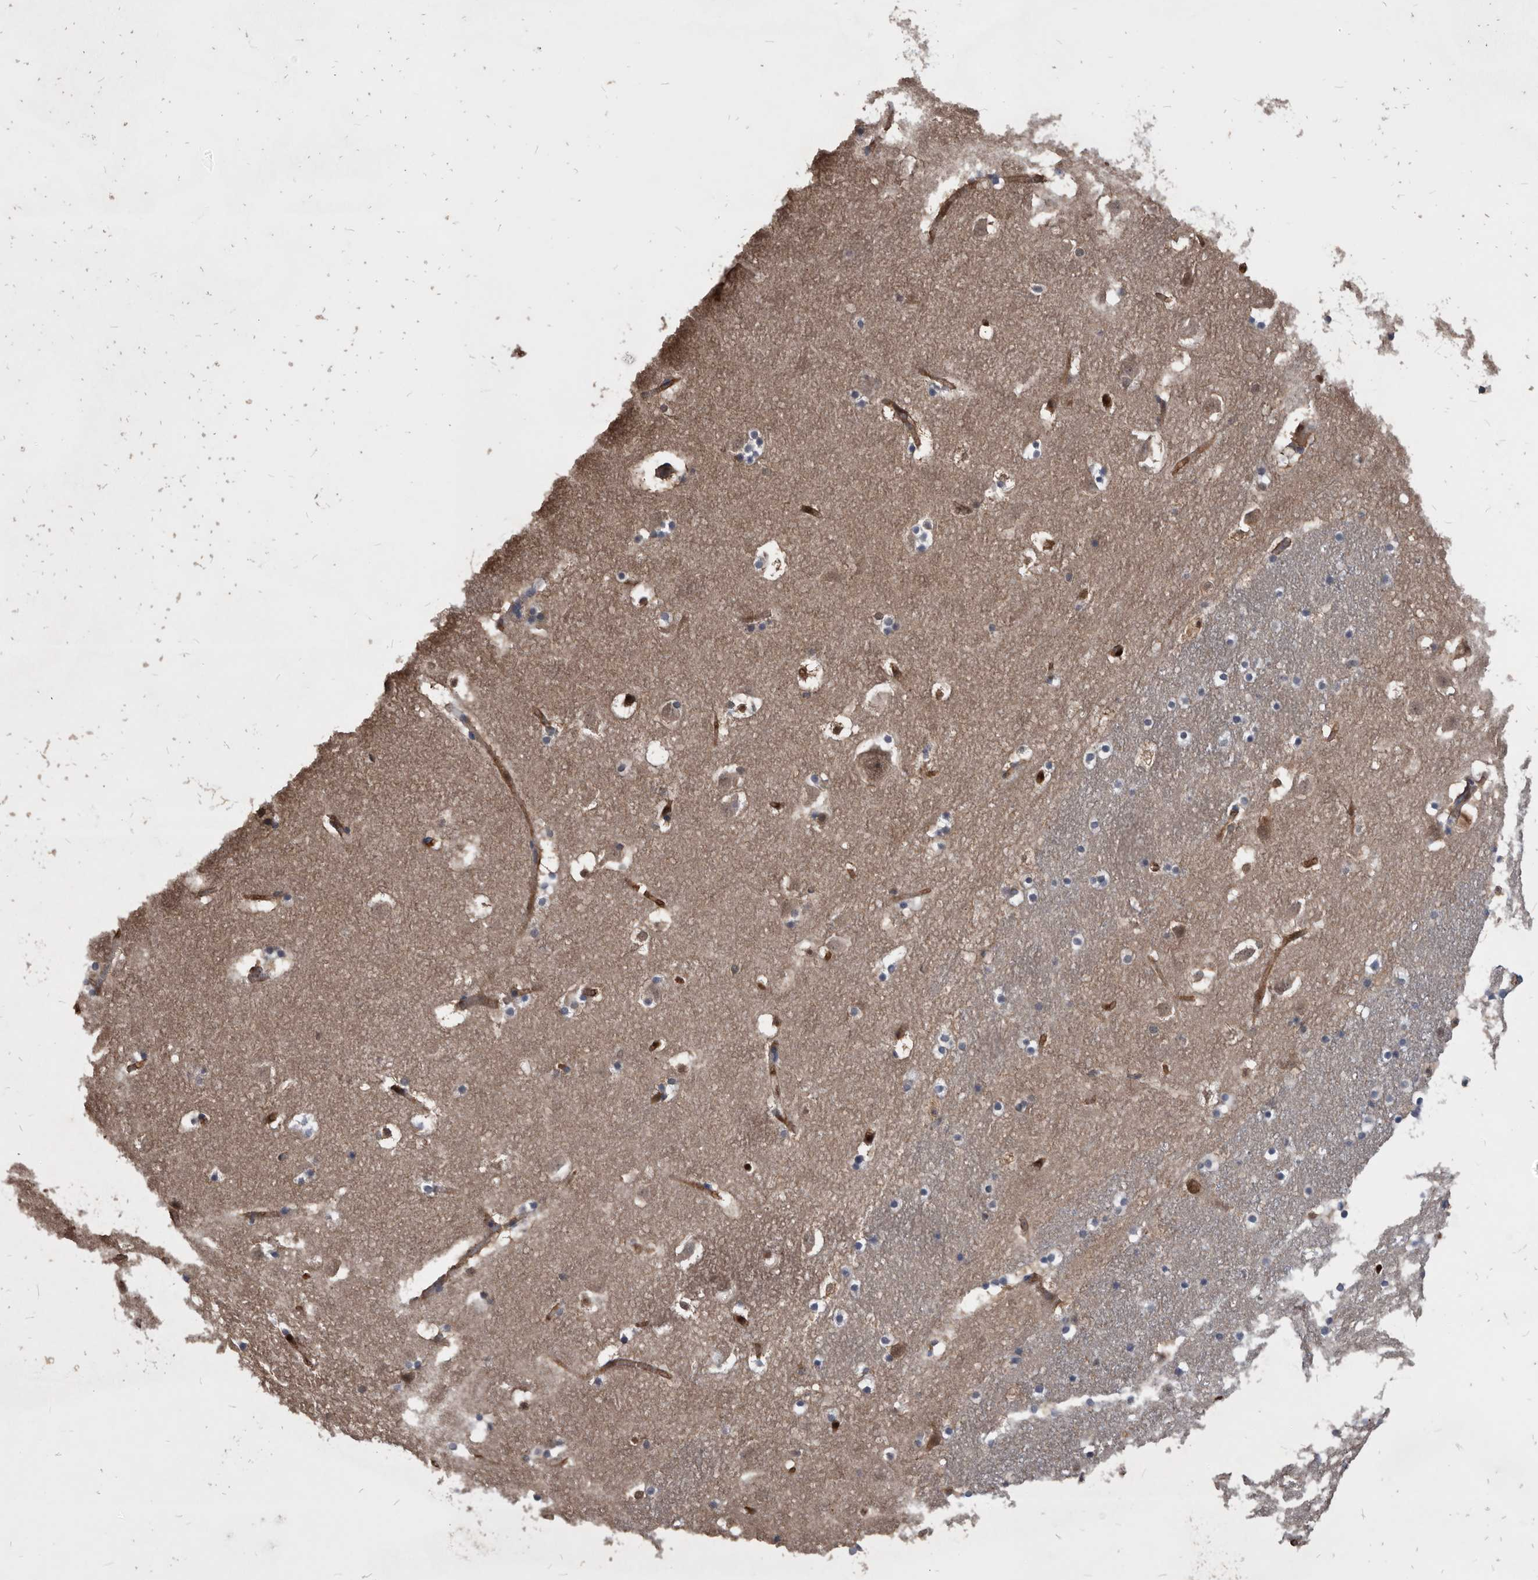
{"staining": {"intensity": "weak", "quantity": "<25%", "location": "cytoplasmic/membranous"}, "tissue": "caudate", "cell_type": "Glial cells", "image_type": "normal", "snomed": [{"axis": "morphology", "description": "Normal tissue, NOS"}, {"axis": "topography", "description": "Lateral ventricle wall"}], "caption": "This is a micrograph of immunohistochemistry (IHC) staining of unremarkable caudate, which shows no staining in glial cells.", "gene": "PDXK", "patient": {"sex": "male", "age": 45}}